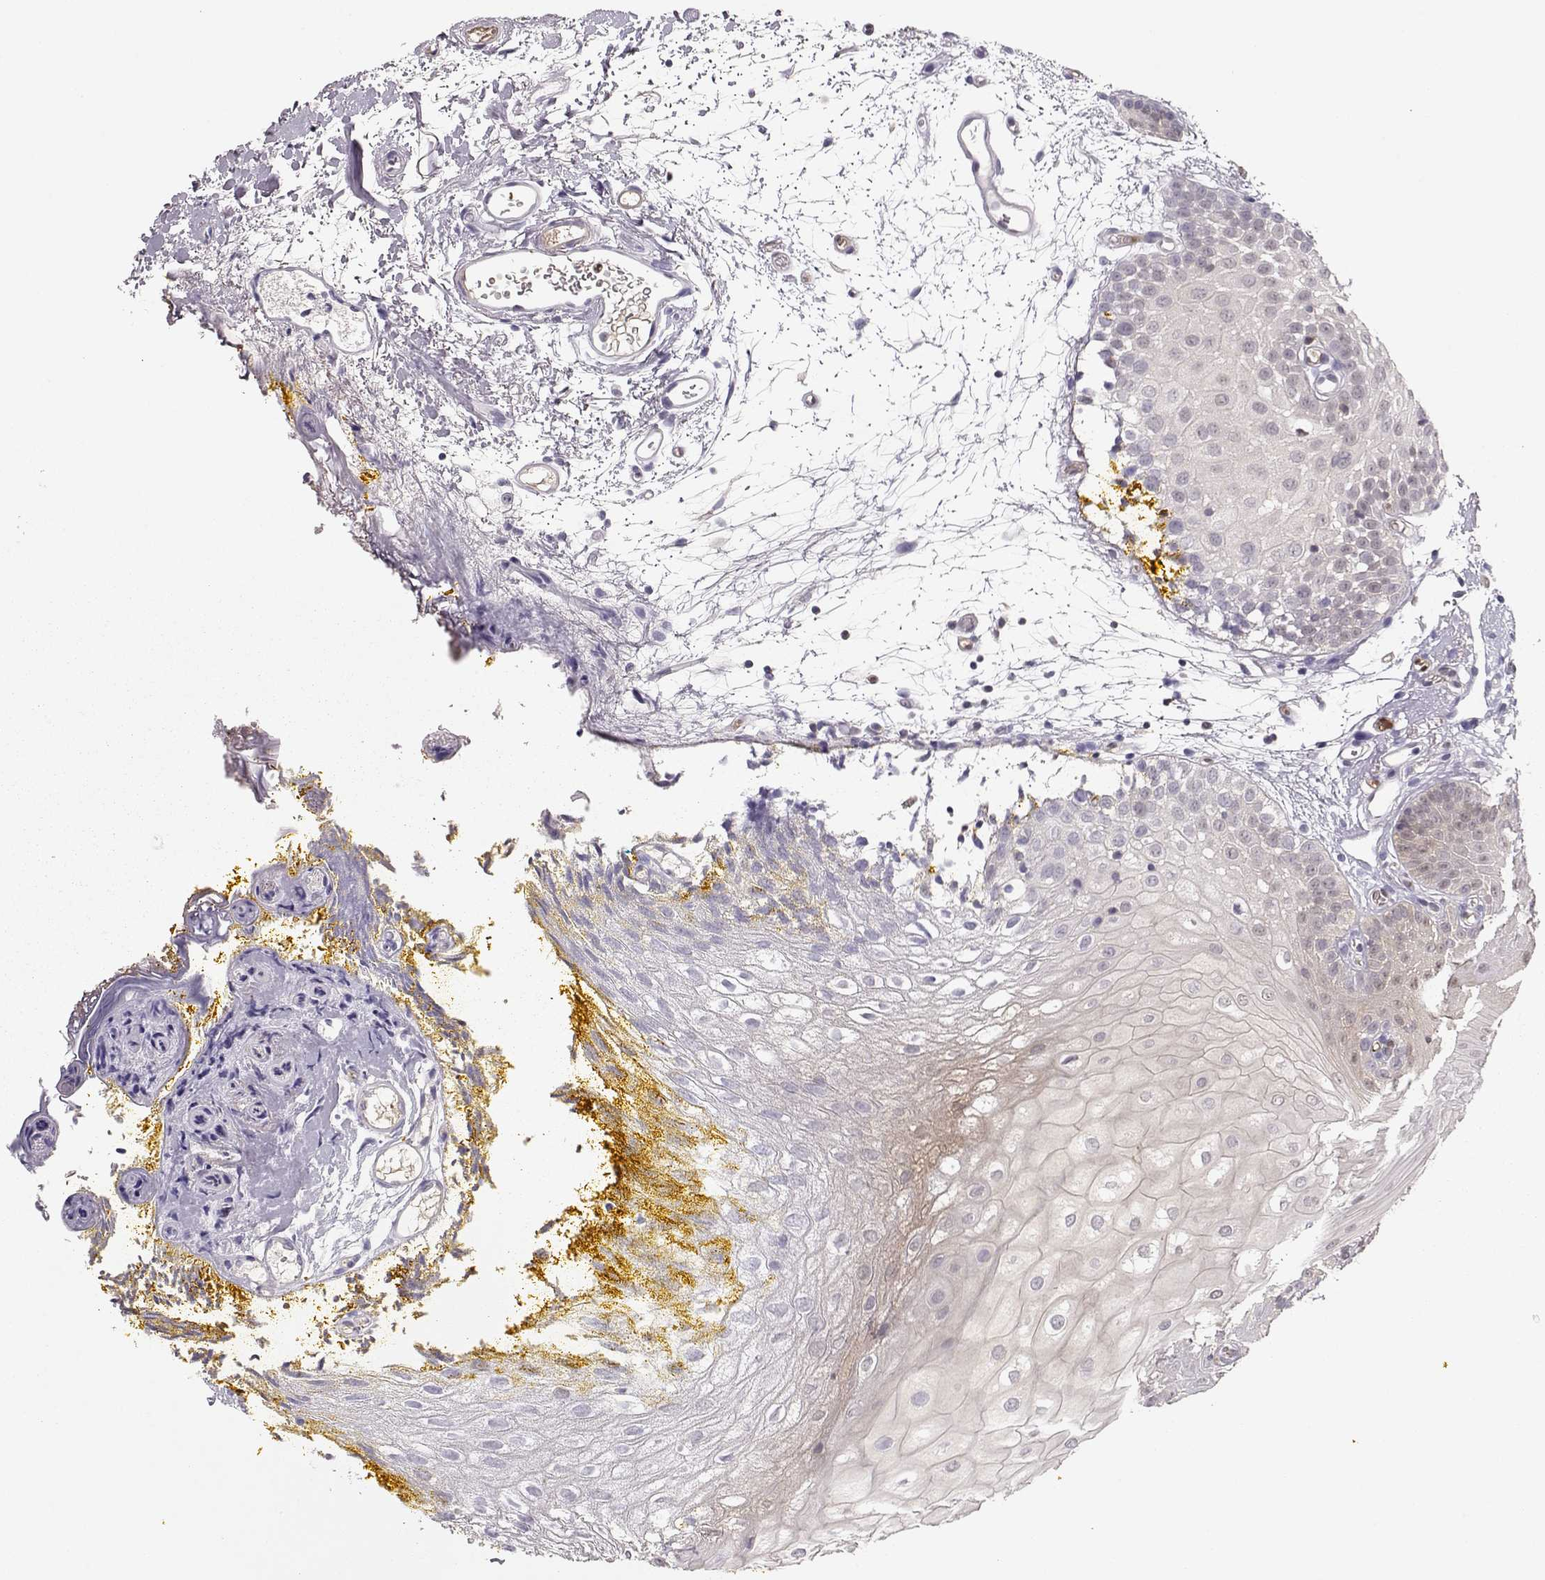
{"staining": {"intensity": "negative", "quantity": "none", "location": "none"}, "tissue": "oral mucosa", "cell_type": "Squamous epithelial cells", "image_type": "normal", "snomed": [{"axis": "morphology", "description": "Normal tissue, NOS"}, {"axis": "morphology", "description": "Squamous cell carcinoma, NOS"}, {"axis": "topography", "description": "Oral tissue"}, {"axis": "topography", "description": "Head-Neck"}], "caption": "Immunohistochemistry (IHC) photomicrograph of normal oral mucosa stained for a protein (brown), which reveals no positivity in squamous epithelial cells.", "gene": "PNP", "patient": {"sex": "female", "age": 75}}